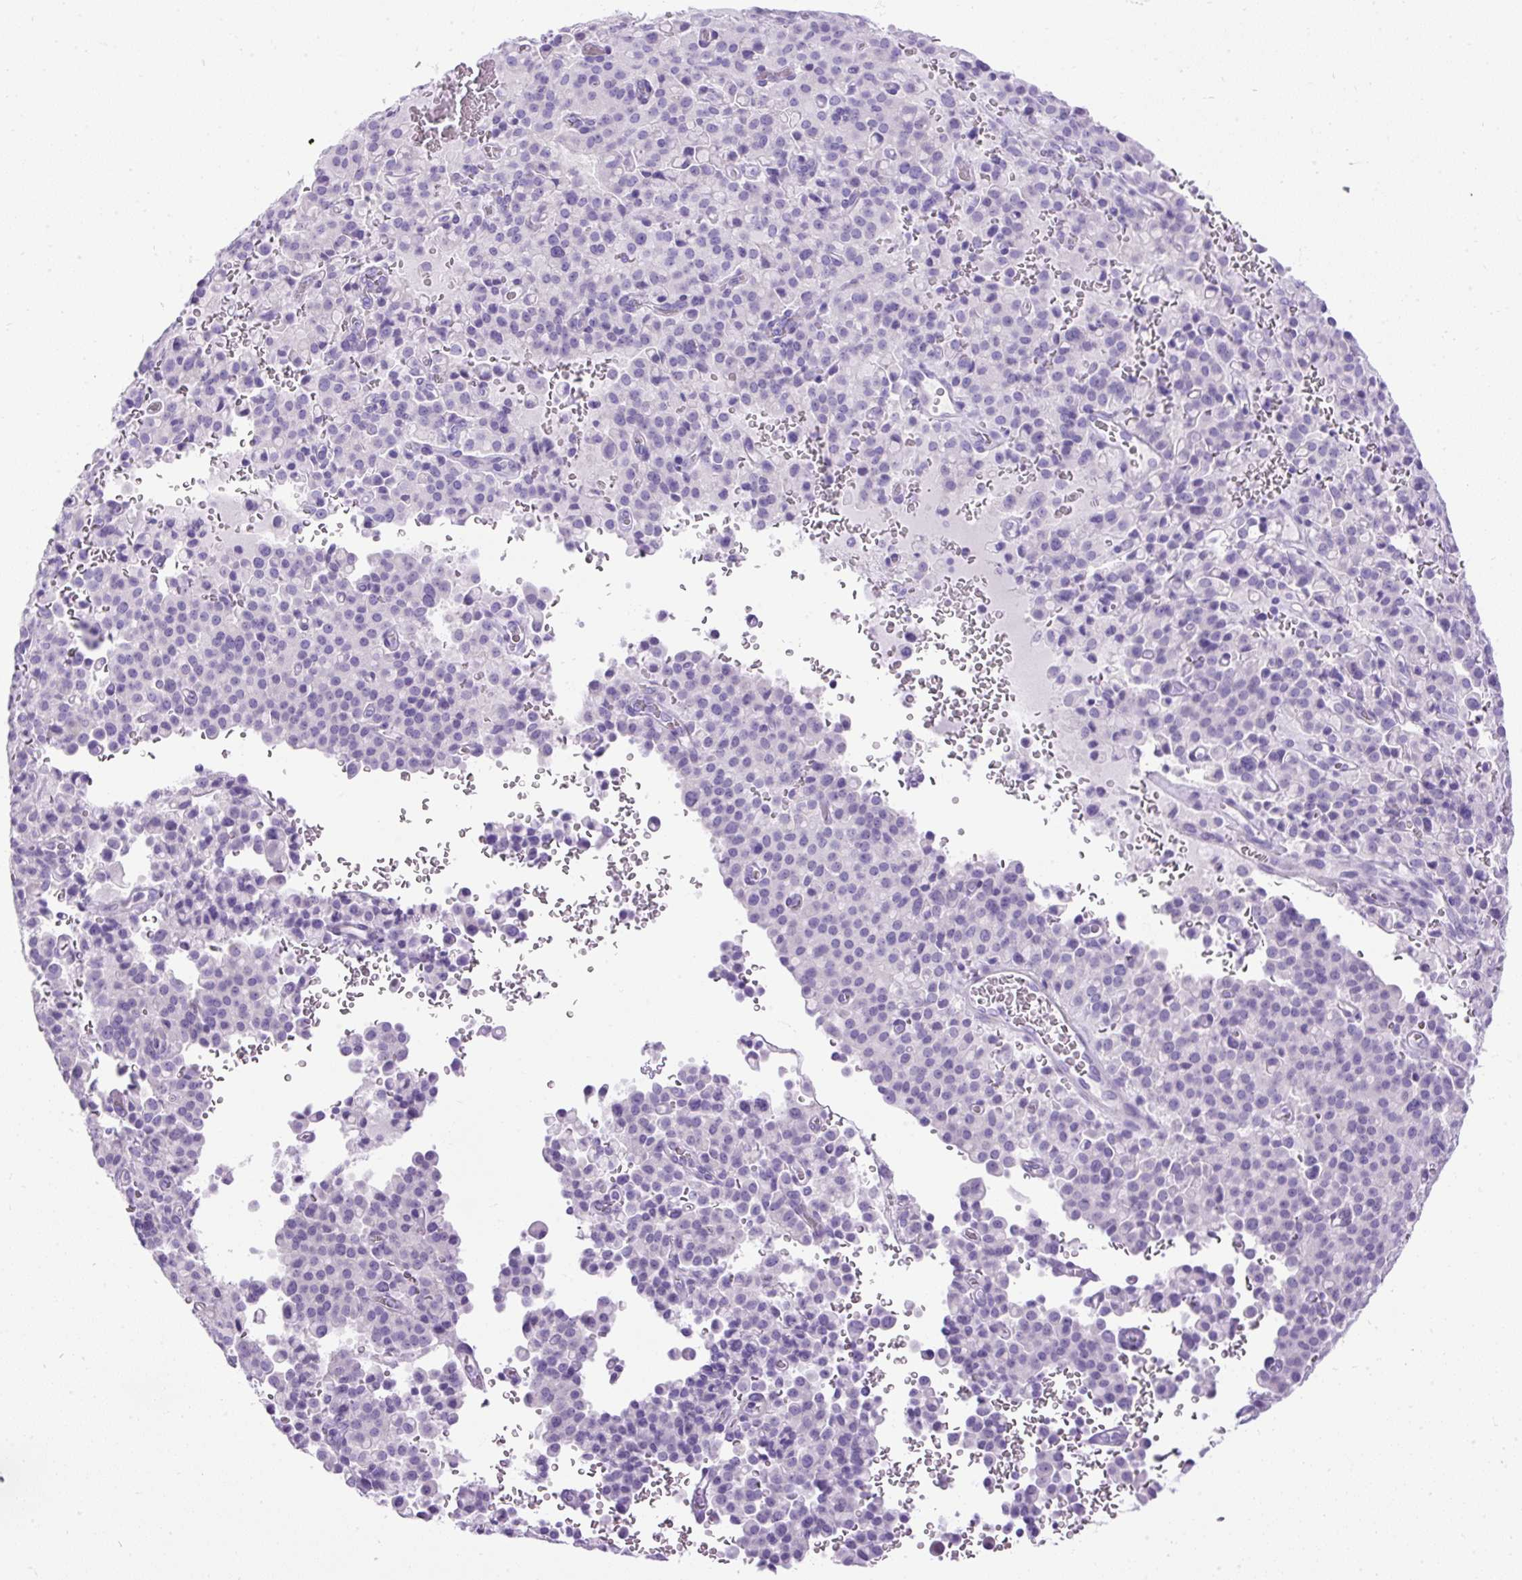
{"staining": {"intensity": "negative", "quantity": "none", "location": "none"}, "tissue": "pancreatic cancer", "cell_type": "Tumor cells", "image_type": "cancer", "snomed": [{"axis": "morphology", "description": "Adenocarcinoma, NOS"}, {"axis": "topography", "description": "Pancreas"}], "caption": "Micrograph shows no significant protein staining in tumor cells of pancreatic adenocarcinoma. Brightfield microscopy of immunohistochemistry (IHC) stained with DAB (brown) and hematoxylin (blue), captured at high magnification.", "gene": "UPP1", "patient": {"sex": "male", "age": 65}}